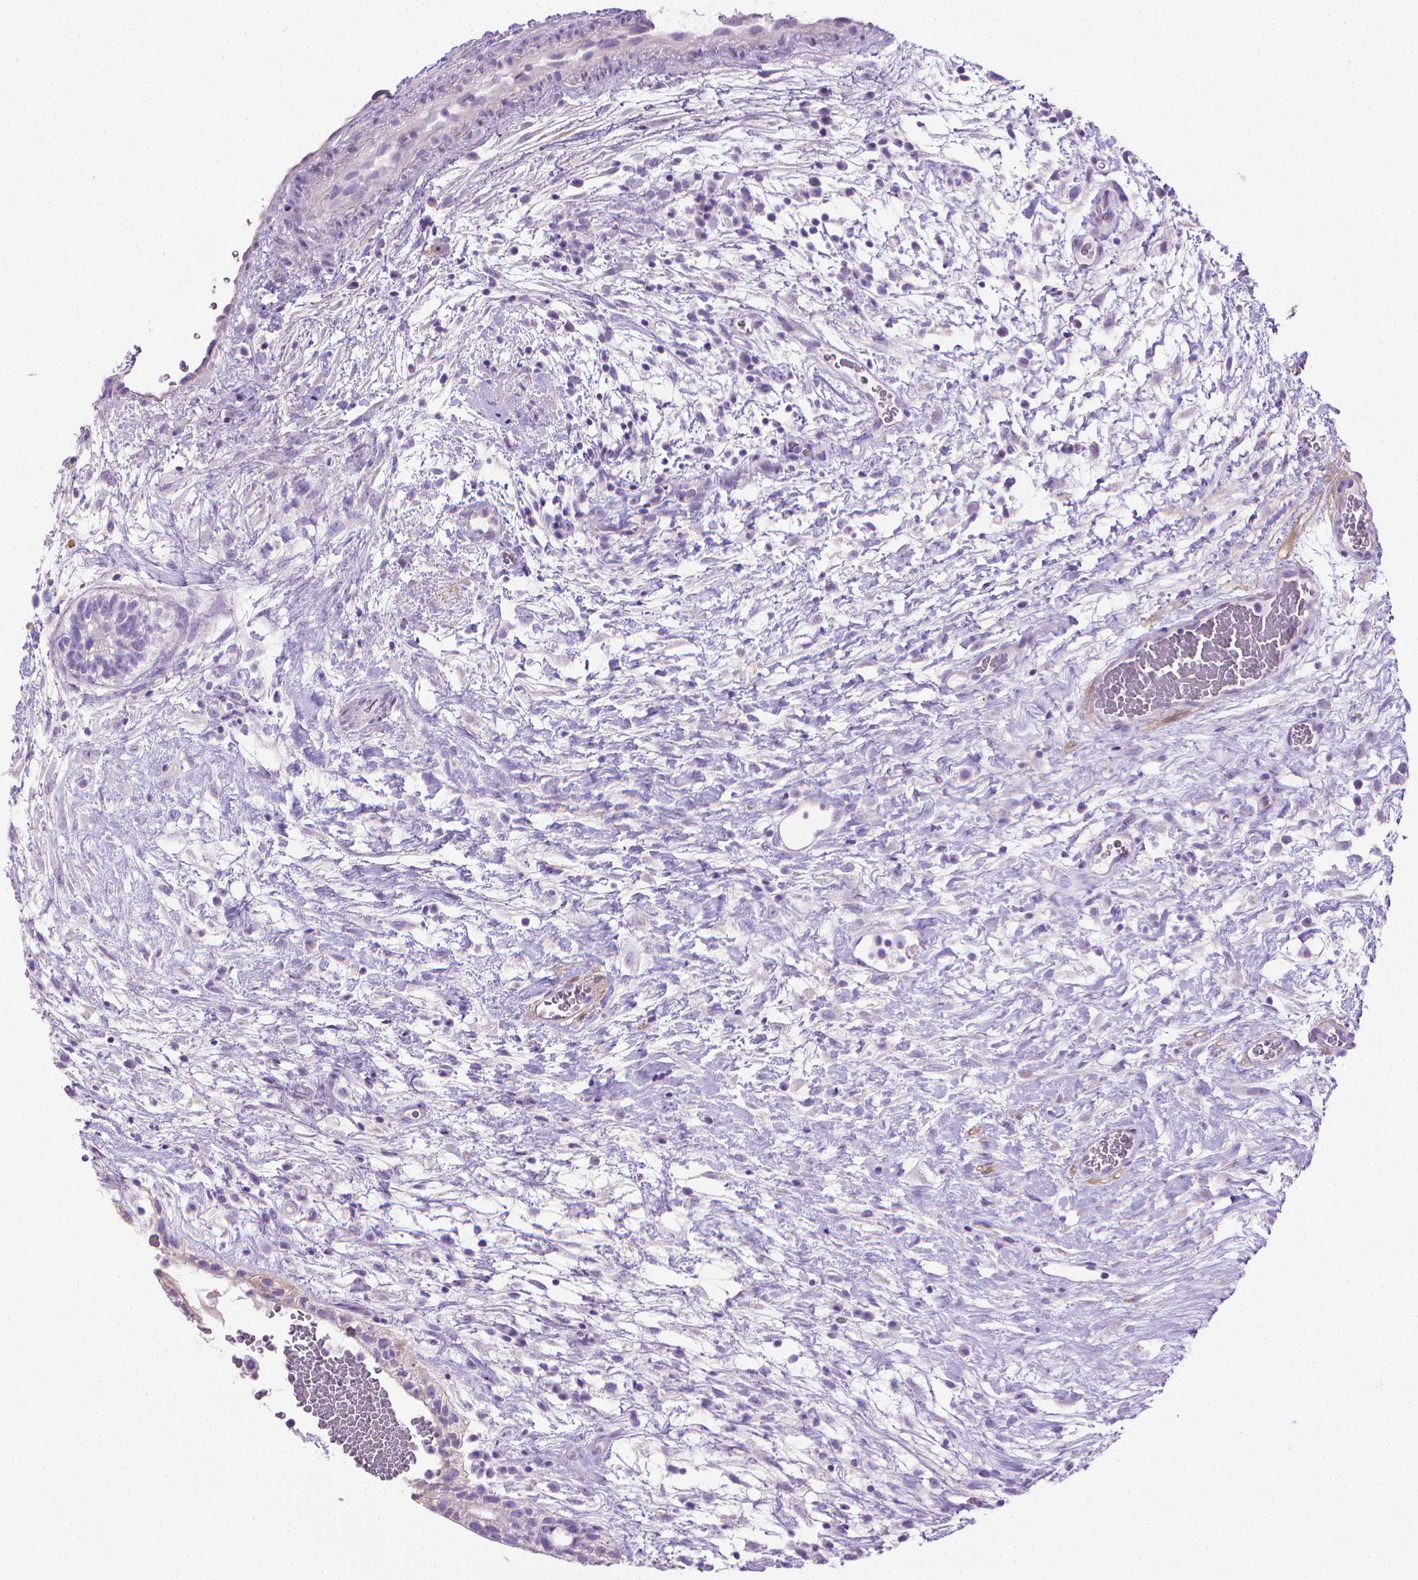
{"staining": {"intensity": "negative", "quantity": "none", "location": "none"}, "tissue": "testis cancer", "cell_type": "Tumor cells", "image_type": "cancer", "snomed": [{"axis": "morphology", "description": "Normal tissue, NOS"}, {"axis": "morphology", "description": "Carcinoma, Embryonal, NOS"}, {"axis": "topography", "description": "Testis"}], "caption": "High magnification brightfield microscopy of embryonal carcinoma (testis) stained with DAB (3,3'-diaminobenzidine) (brown) and counterstained with hematoxylin (blue): tumor cells show no significant positivity. (DAB (3,3'-diaminobenzidine) IHC with hematoxylin counter stain).", "gene": "PNMA2", "patient": {"sex": "male", "age": 32}}